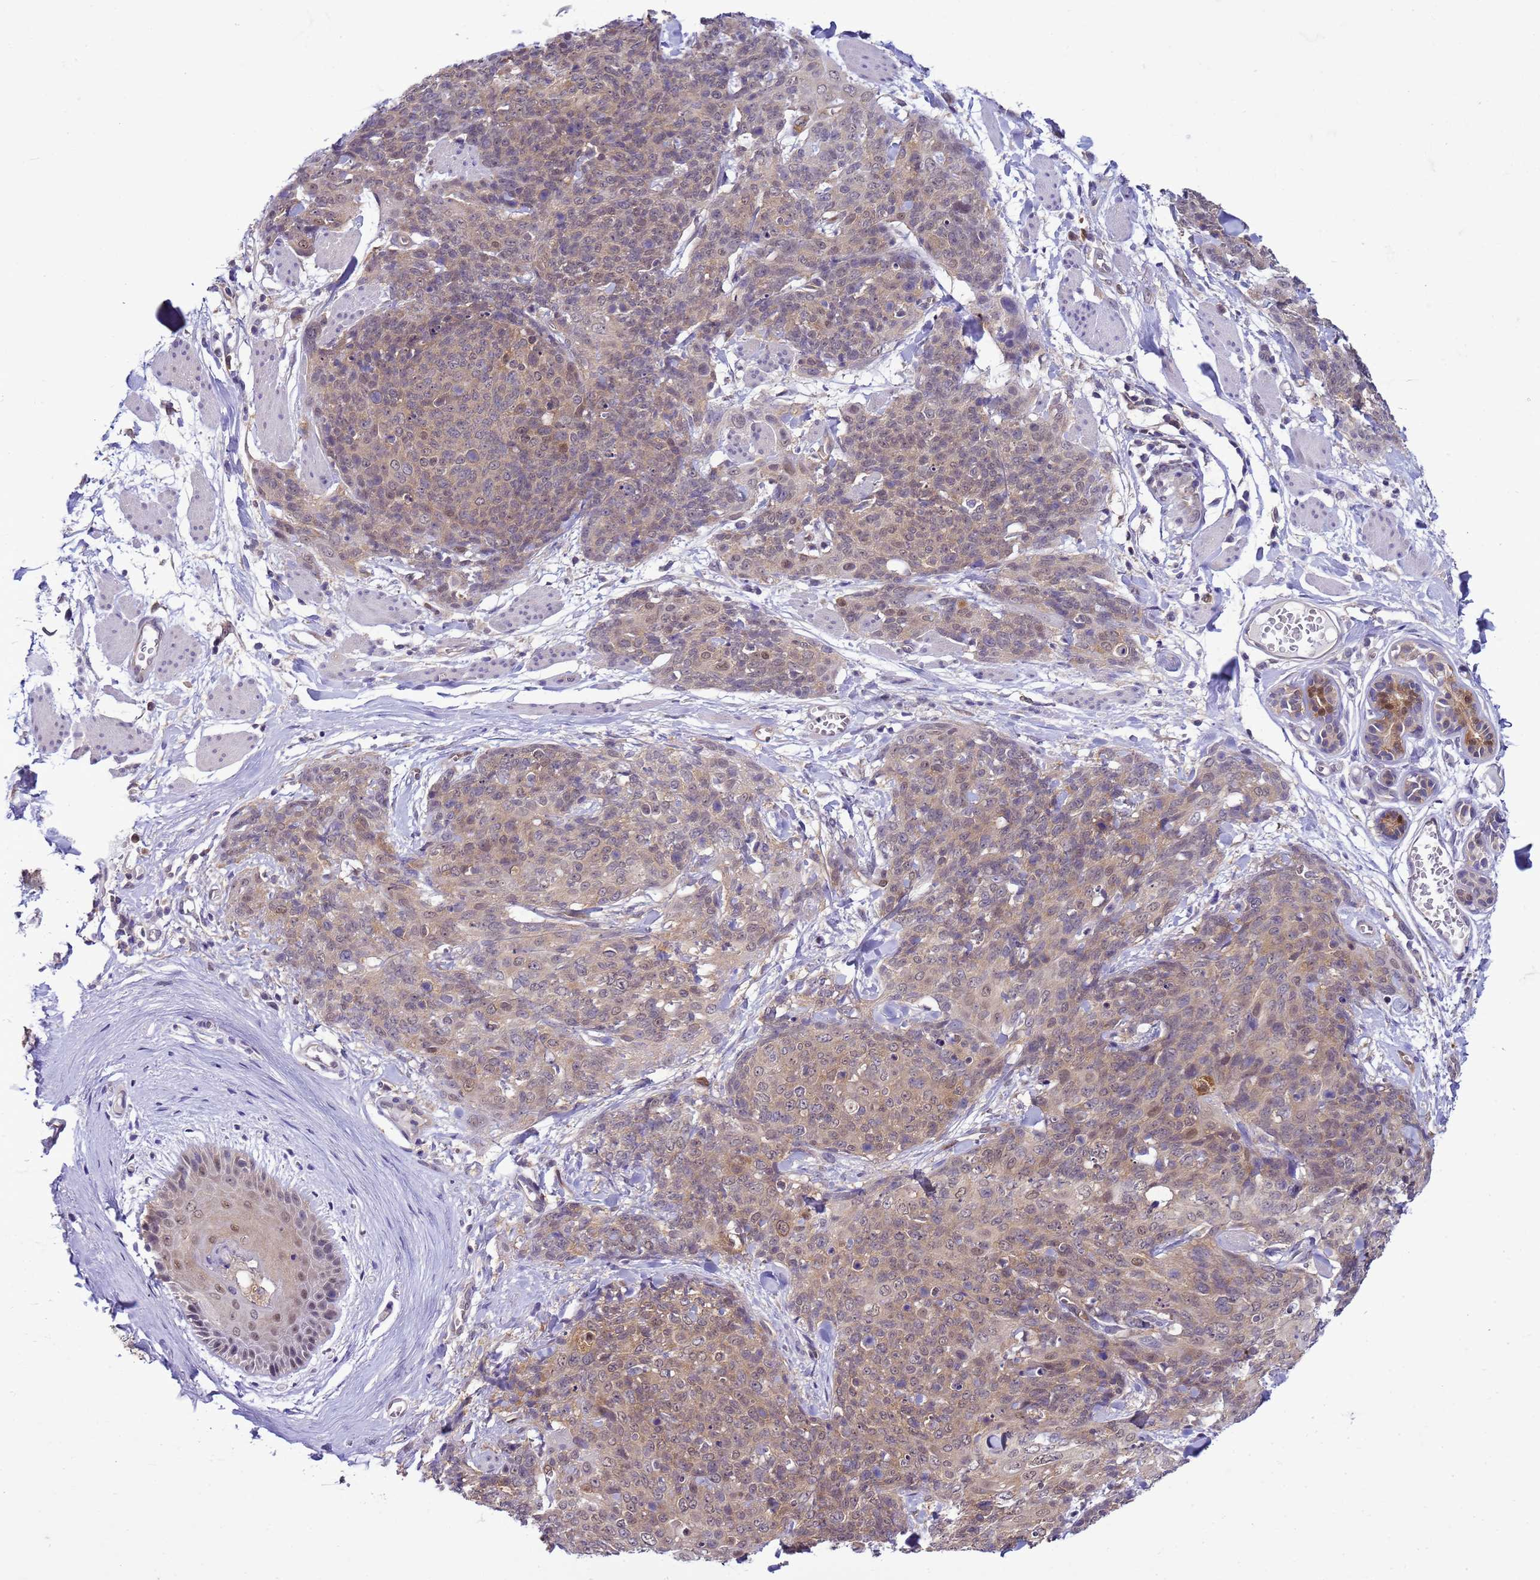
{"staining": {"intensity": "moderate", "quantity": ">75%", "location": "cytoplasmic/membranous,nuclear"}, "tissue": "skin cancer", "cell_type": "Tumor cells", "image_type": "cancer", "snomed": [{"axis": "morphology", "description": "Squamous cell carcinoma, NOS"}, {"axis": "topography", "description": "Skin"}, {"axis": "topography", "description": "Vulva"}], "caption": "The histopathology image demonstrates staining of squamous cell carcinoma (skin), revealing moderate cytoplasmic/membranous and nuclear protein expression (brown color) within tumor cells. The staining is performed using DAB (3,3'-diaminobenzidine) brown chromogen to label protein expression. The nuclei are counter-stained blue using hematoxylin.", "gene": "DDI2", "patient": {"sex": "female", "age": 85}}